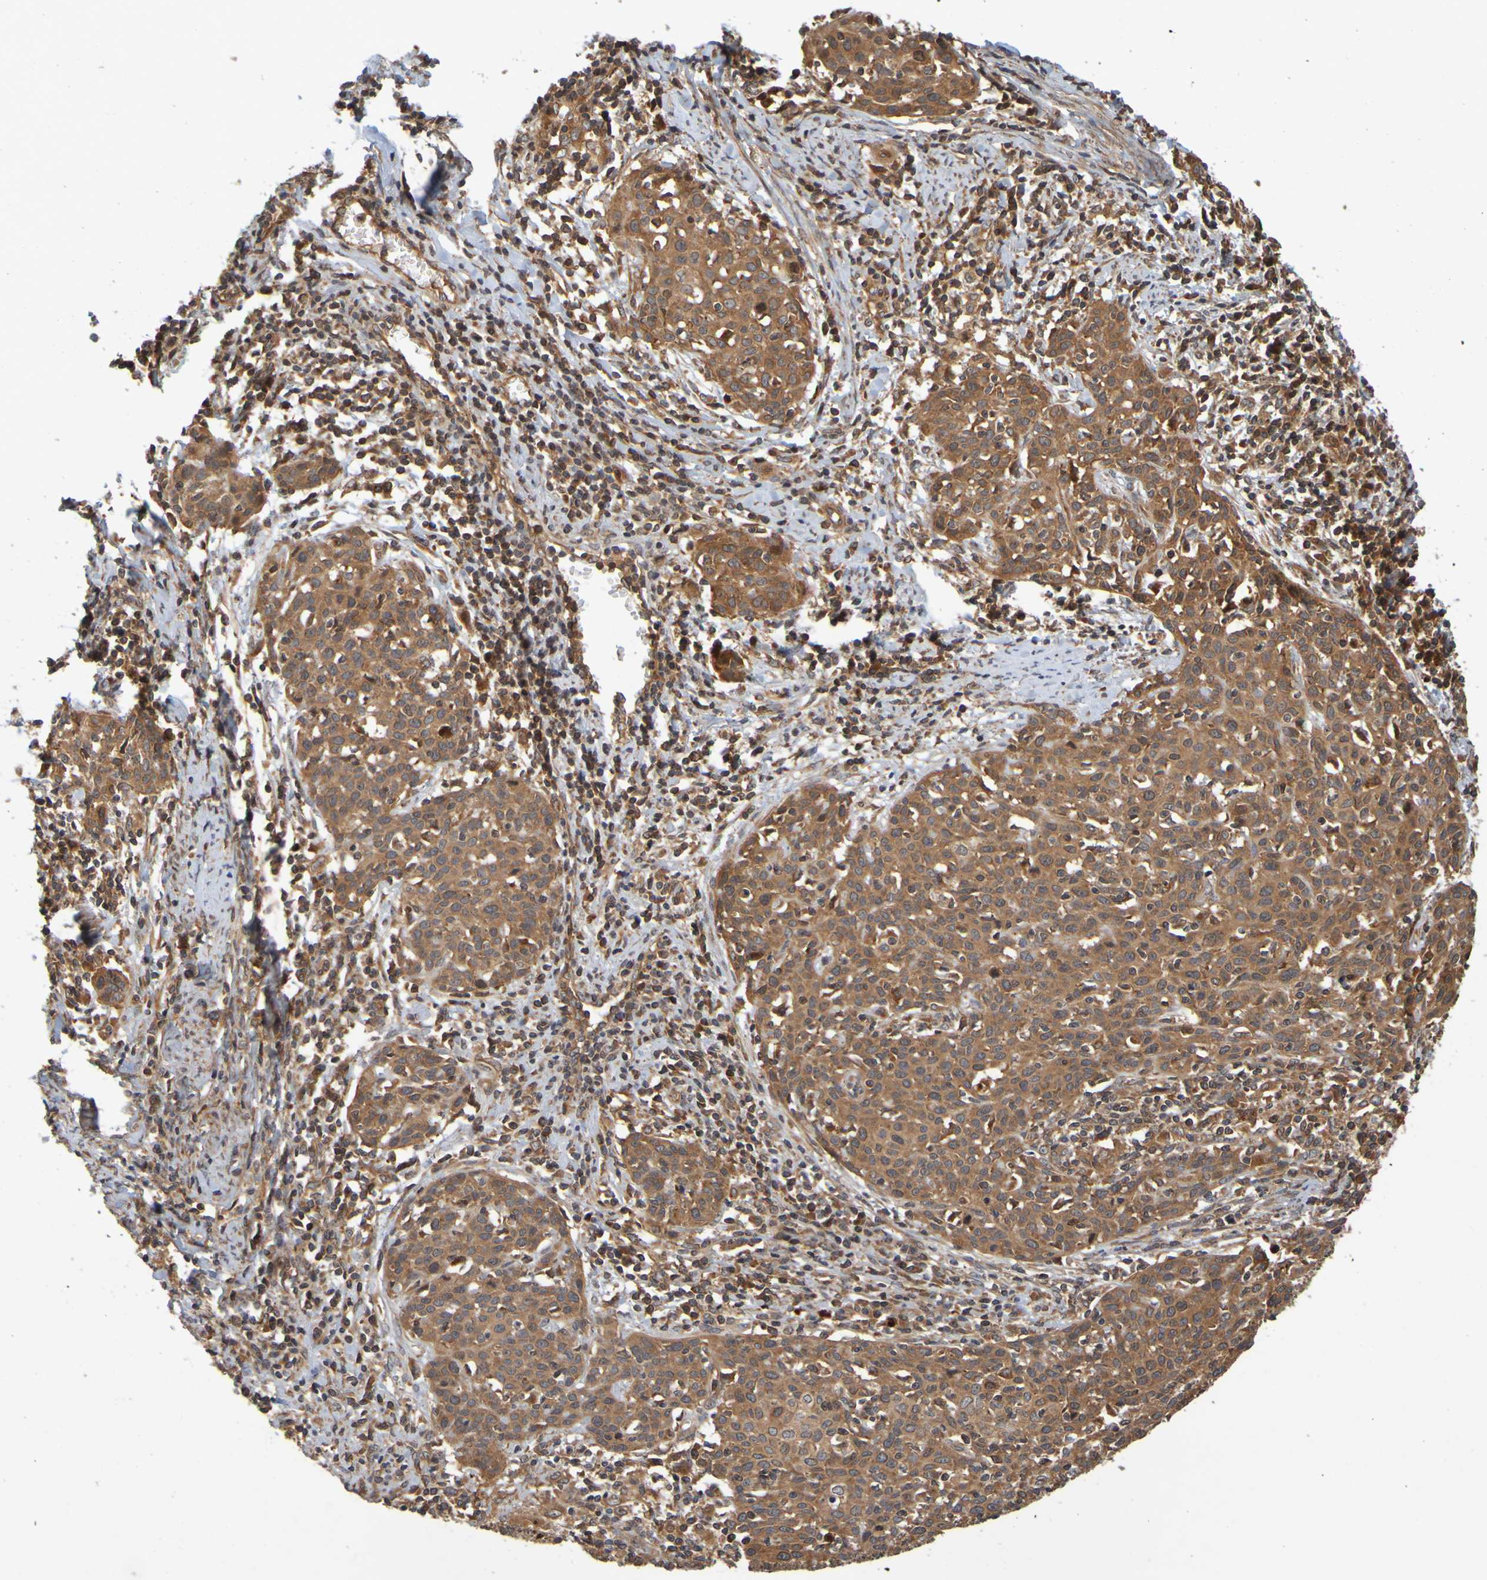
{"staining": {"intensity": "strong", "quantity": ">75%", "location": "cytoplasmic/membranous"}, "tissue": "cervical cancer", "cell_type": "Tumor cells", "image_type": "cancer", "snomed": [{"axis": "morphology", "description": "Squamous cell carcinoma, NOS"}, {"axis": "topography", "description": "Cervix"}], "caption": "A photomicrograph of human cervical cancer (squamous cell carcinoma) stained for a protein displays strong cytoplasmic/membranous brown staining in tumor cells.", "gene": "OCRL", "patient": {"sex": "female", "age": 38}}